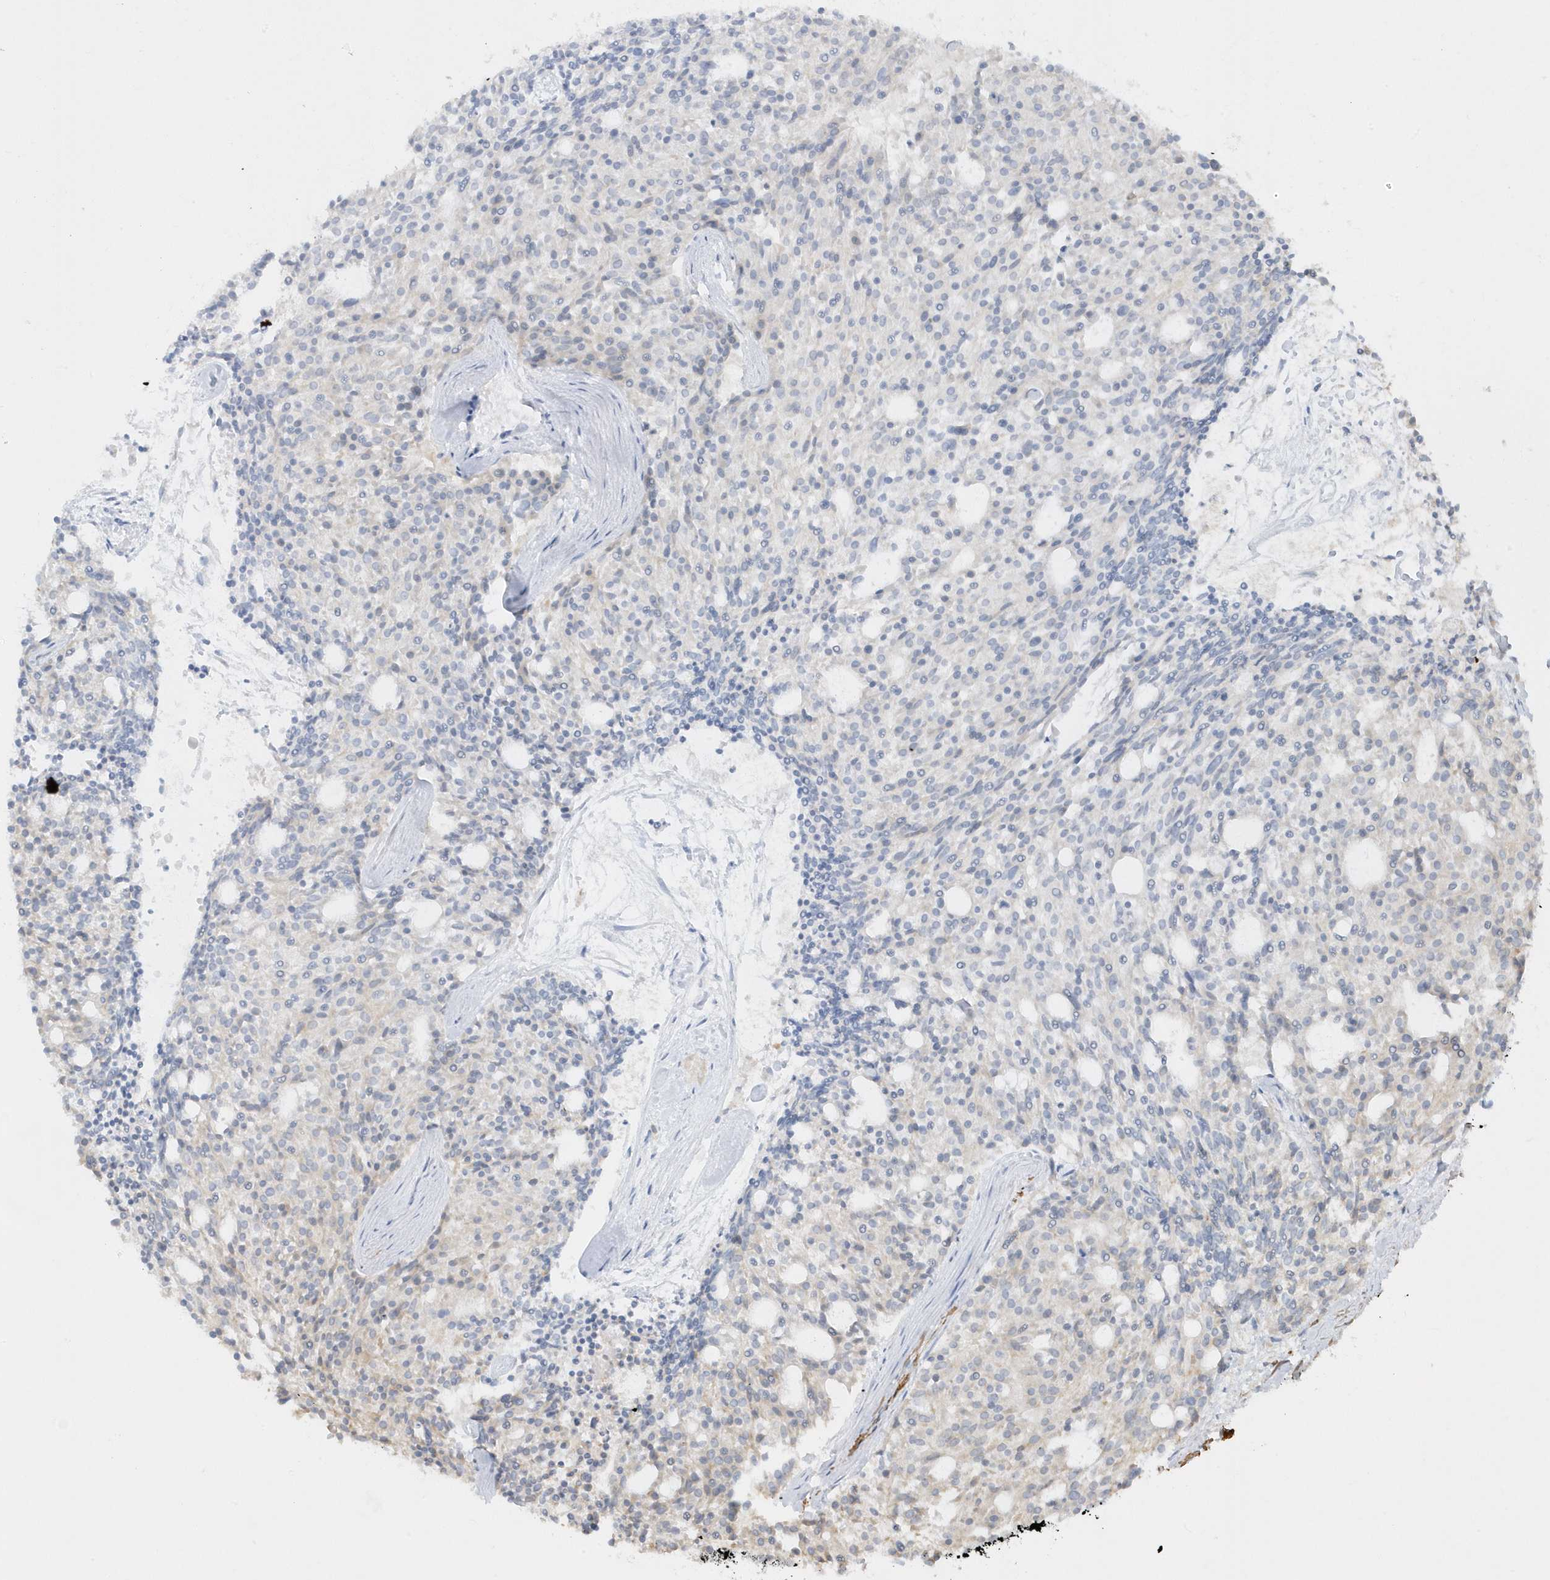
{"staining": {"intensity": "negative", "quantity": "none", "location": "none"}, "tissue": "carcinoid", "cell_type": "Tumor cells", "image_type": "cancer", "snomed": [{"axis": "morphology", "description": "Carcinoid, malignant, NOS"}, {"axis": "topography", "description": "Pancreas"}], "caption": "This is an IHC image of human carcinoid. There is no expression in tumor cells.", "gene": "THADA", "patient": {"sex": "female", "age": 54}}